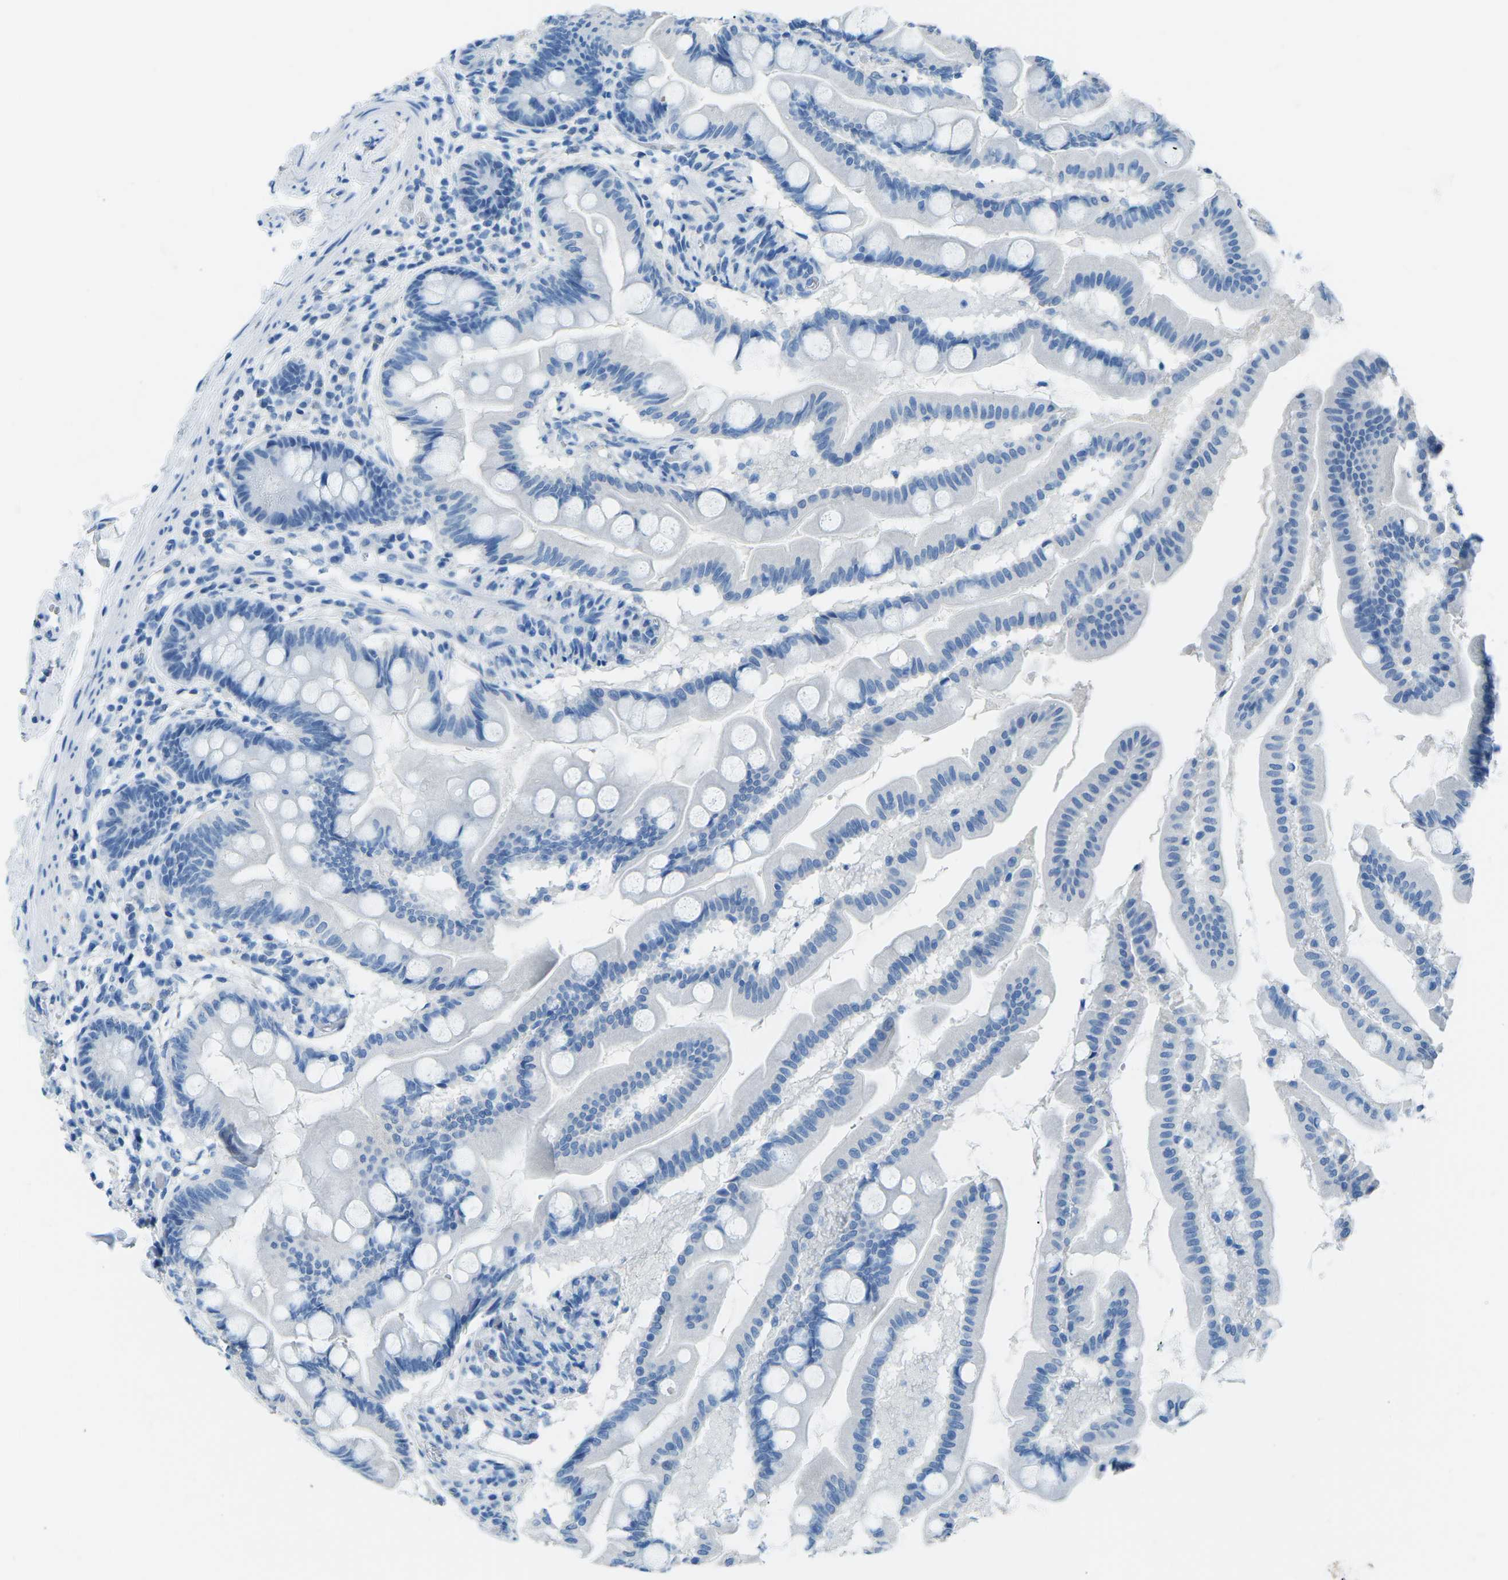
{"staining": {"intensity": "negative", "quantity": "none", "location": "none"}, "tissue": "small intestine", "cell_type": "Glandular cells", "image_type": "normal", "snomed": [{"axis": "morphology", "description": "Normal tissue, NOS"}, {"axis": "topography", "description": "Small intestine"}], "caption": "The immunohistochemistry (IHC) micrograph has no significant expression in glandular cells of small intestine.", "gene": "MYH8", "patient": {"sex": "female", "age": 56}}